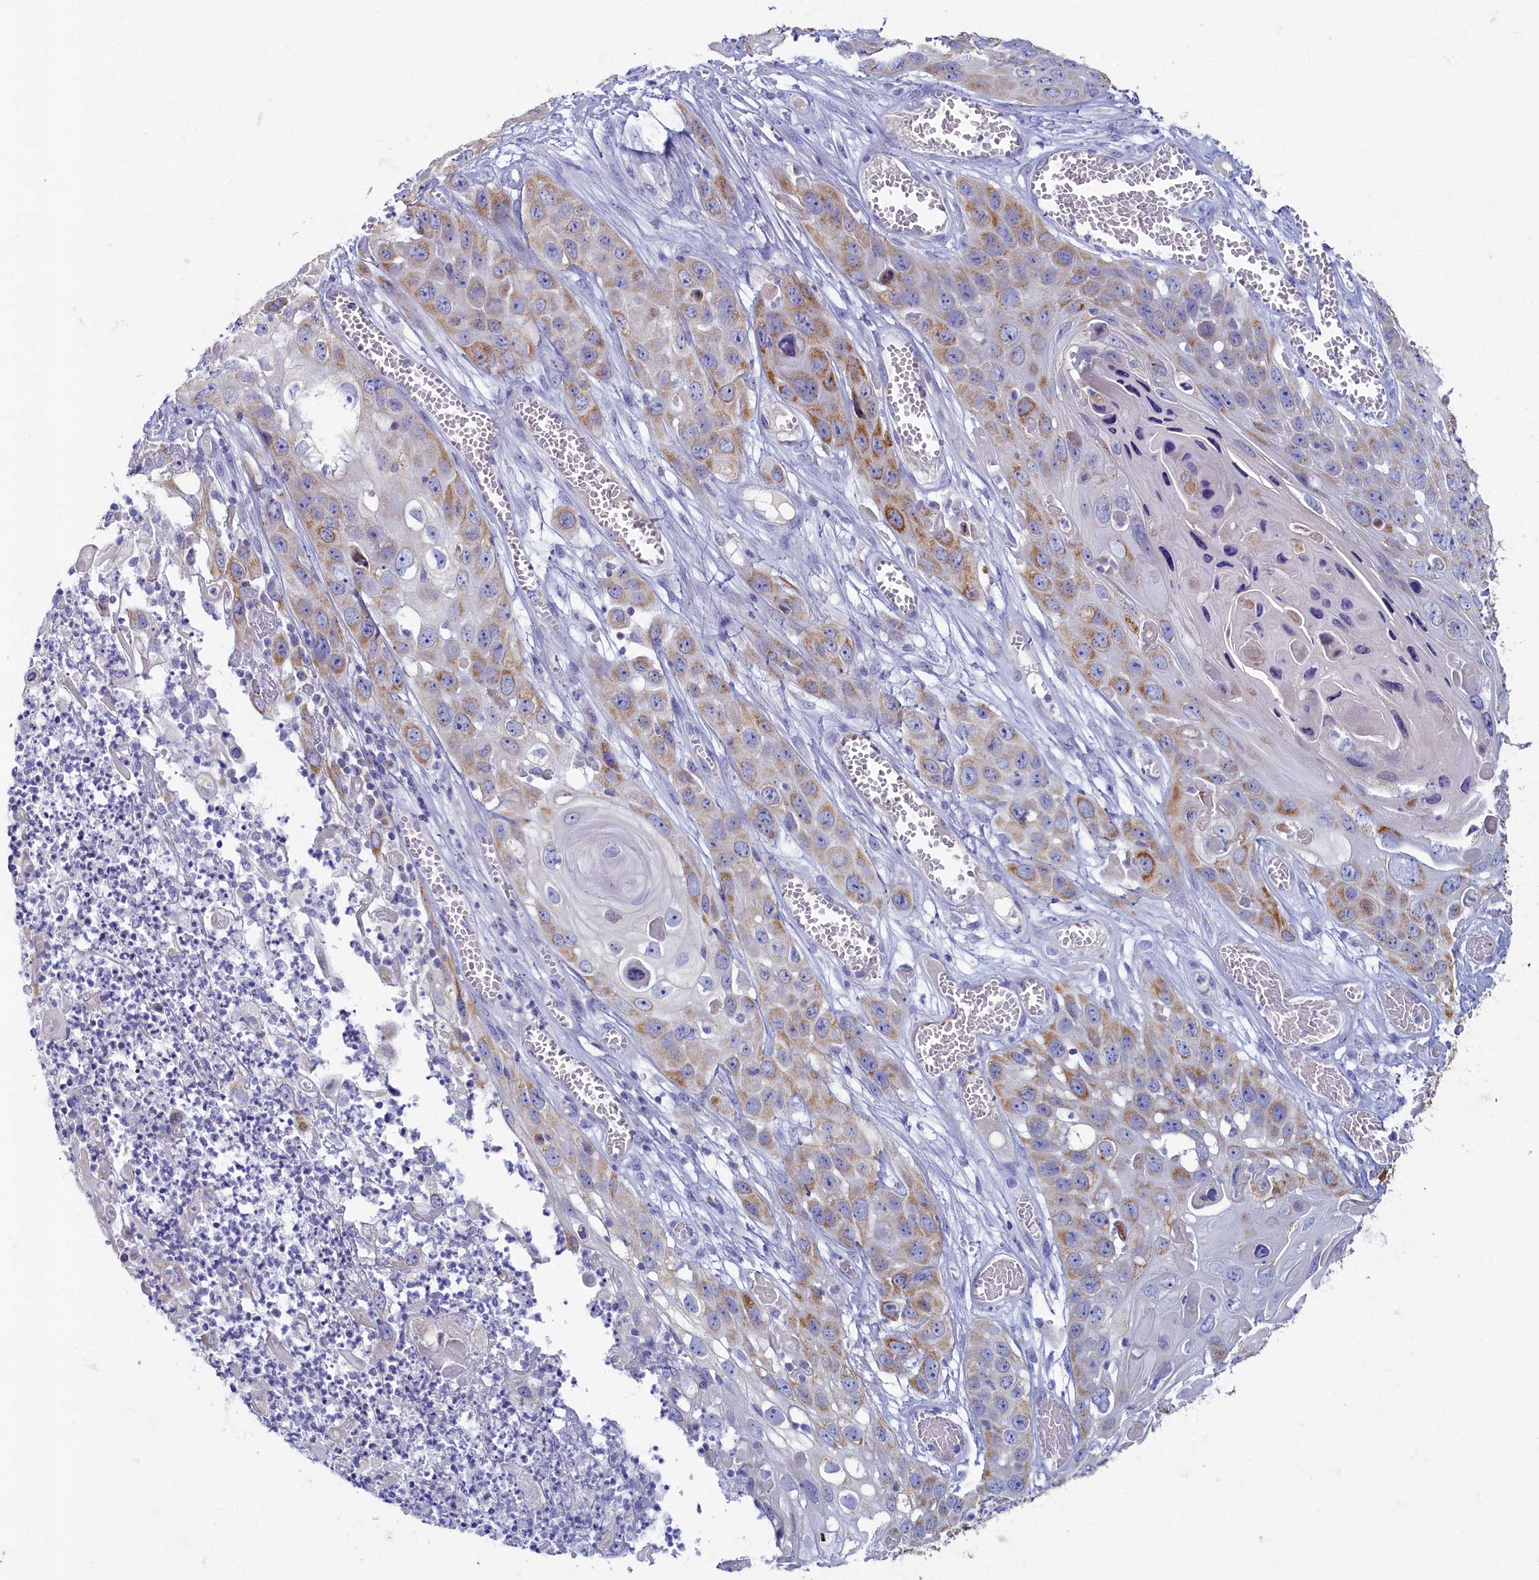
{"staining": {"intensity": "moderate", "quantity": "<25%", "location": "cytoplasmic/membranous"}, "tissue": "skin cancer", "cell_type": "Tumor cells", "image_type": "cancer", "snomed": [{"axis": "morphology", "description": "Squamous cell carcinoma, NOS"}, {"axis": "topography", "description": "Skin"}], "caption": "Immunohistochemical staining of human skin cancer shows low levels of moderate cytoplasmic/membranous positivity in about <25% of tumor cells. The staining was performed using DAB (3,3'-diaminobenzidine), with brown indicating positive protein expression. Nuclei are stained blue with hematoxylin.", "gene": "OCIAD2", "patient": {"sex": "male", "age": 55}}